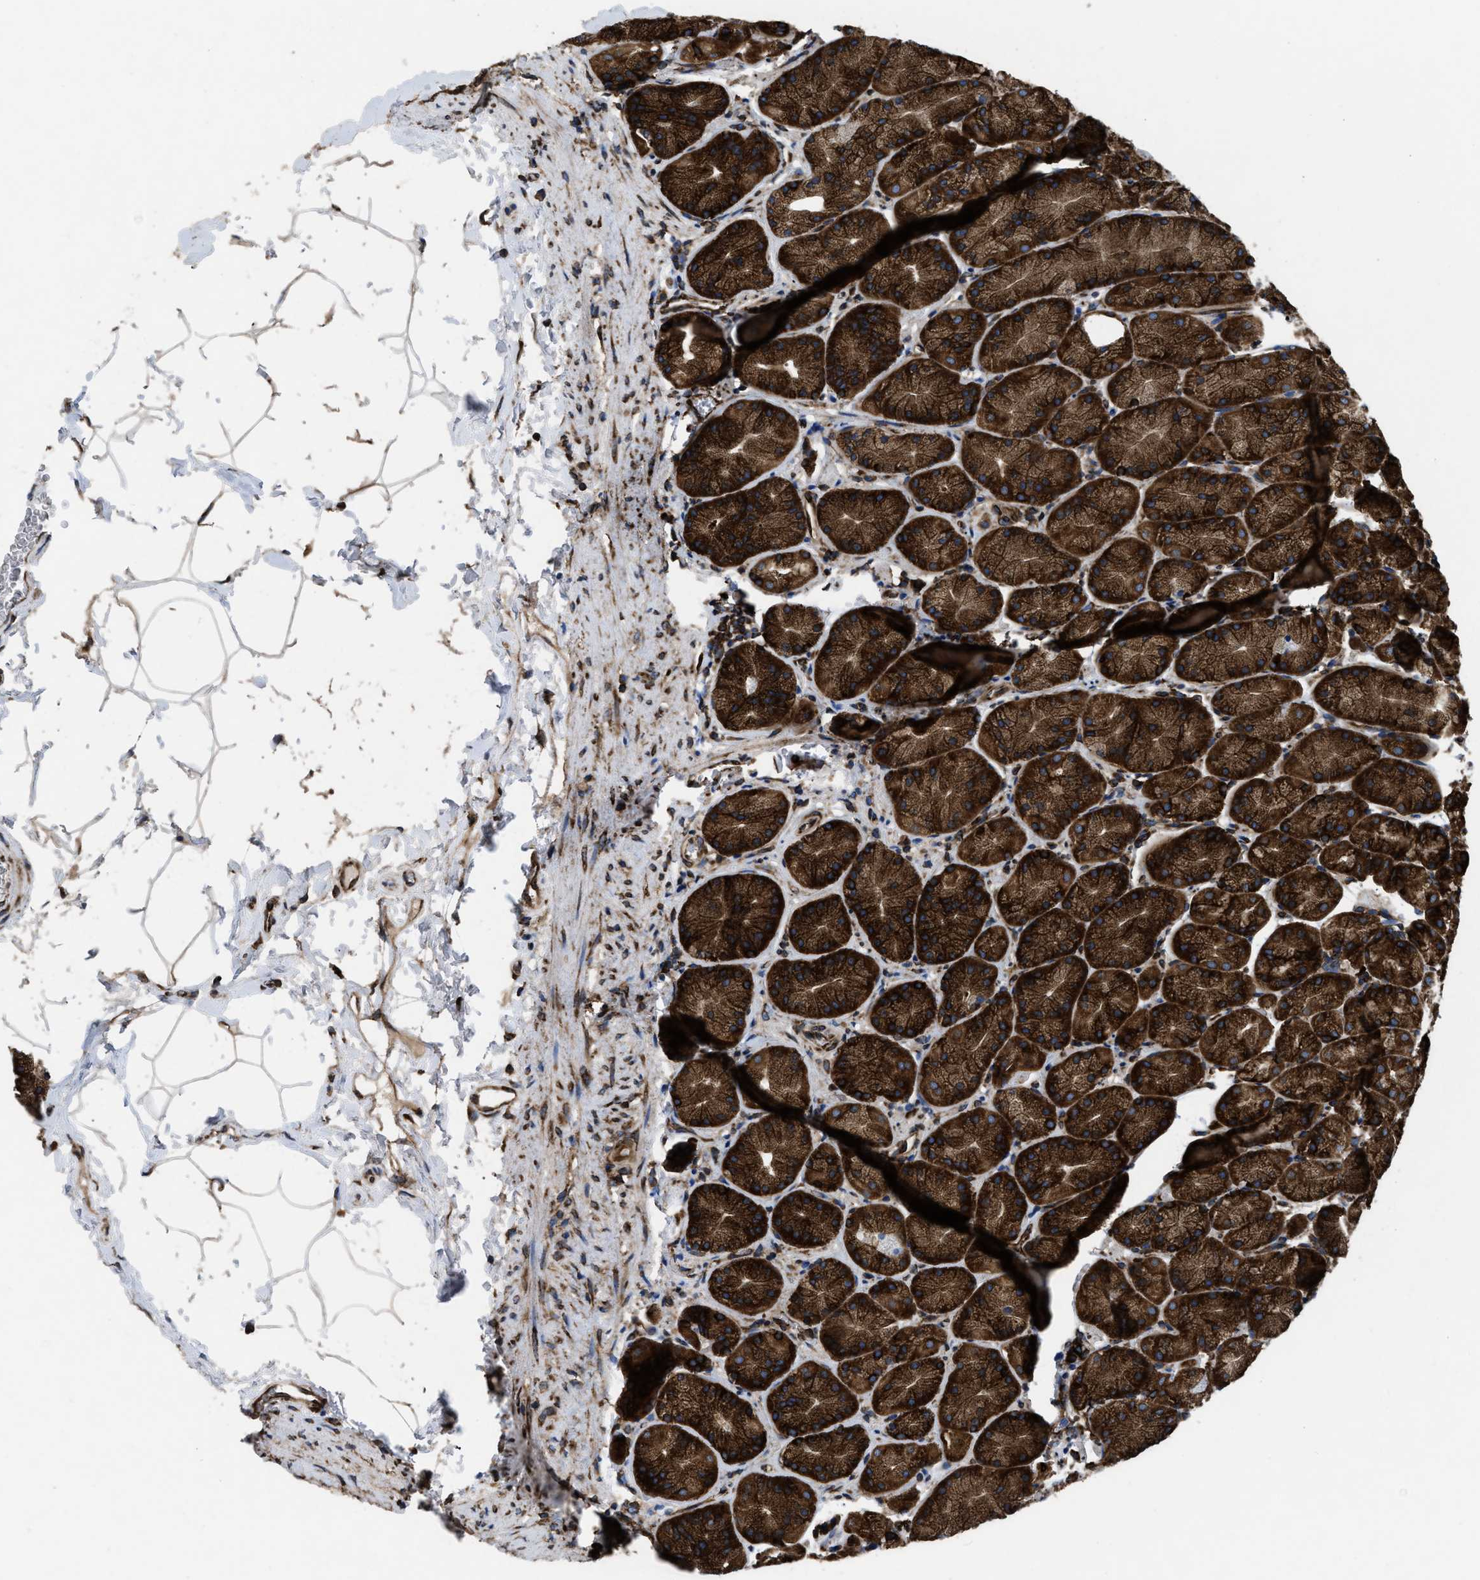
{"staining": {"intensity": "strong", "quantity": ">75%", "location": "cytoplasmic/membranous"}, "tissue": "stomach", "cell_type": "Glandular cells", "image_type": "normal", "snomed": [{"axis": "morphology", "description": "Normal tissue, NOS"}, {"axis": "topography", "description": "Stomach"}], "caption": "DAB (3,3'-diaminobenzidine) immunohistochemical staining of normal stomach demonstrates strong cytoplasmic/membranous protein positivity in approximately >75% of glandular cells.", "gene": "CAPRIN1", "patient": {"sex": "male", "age": 42}}